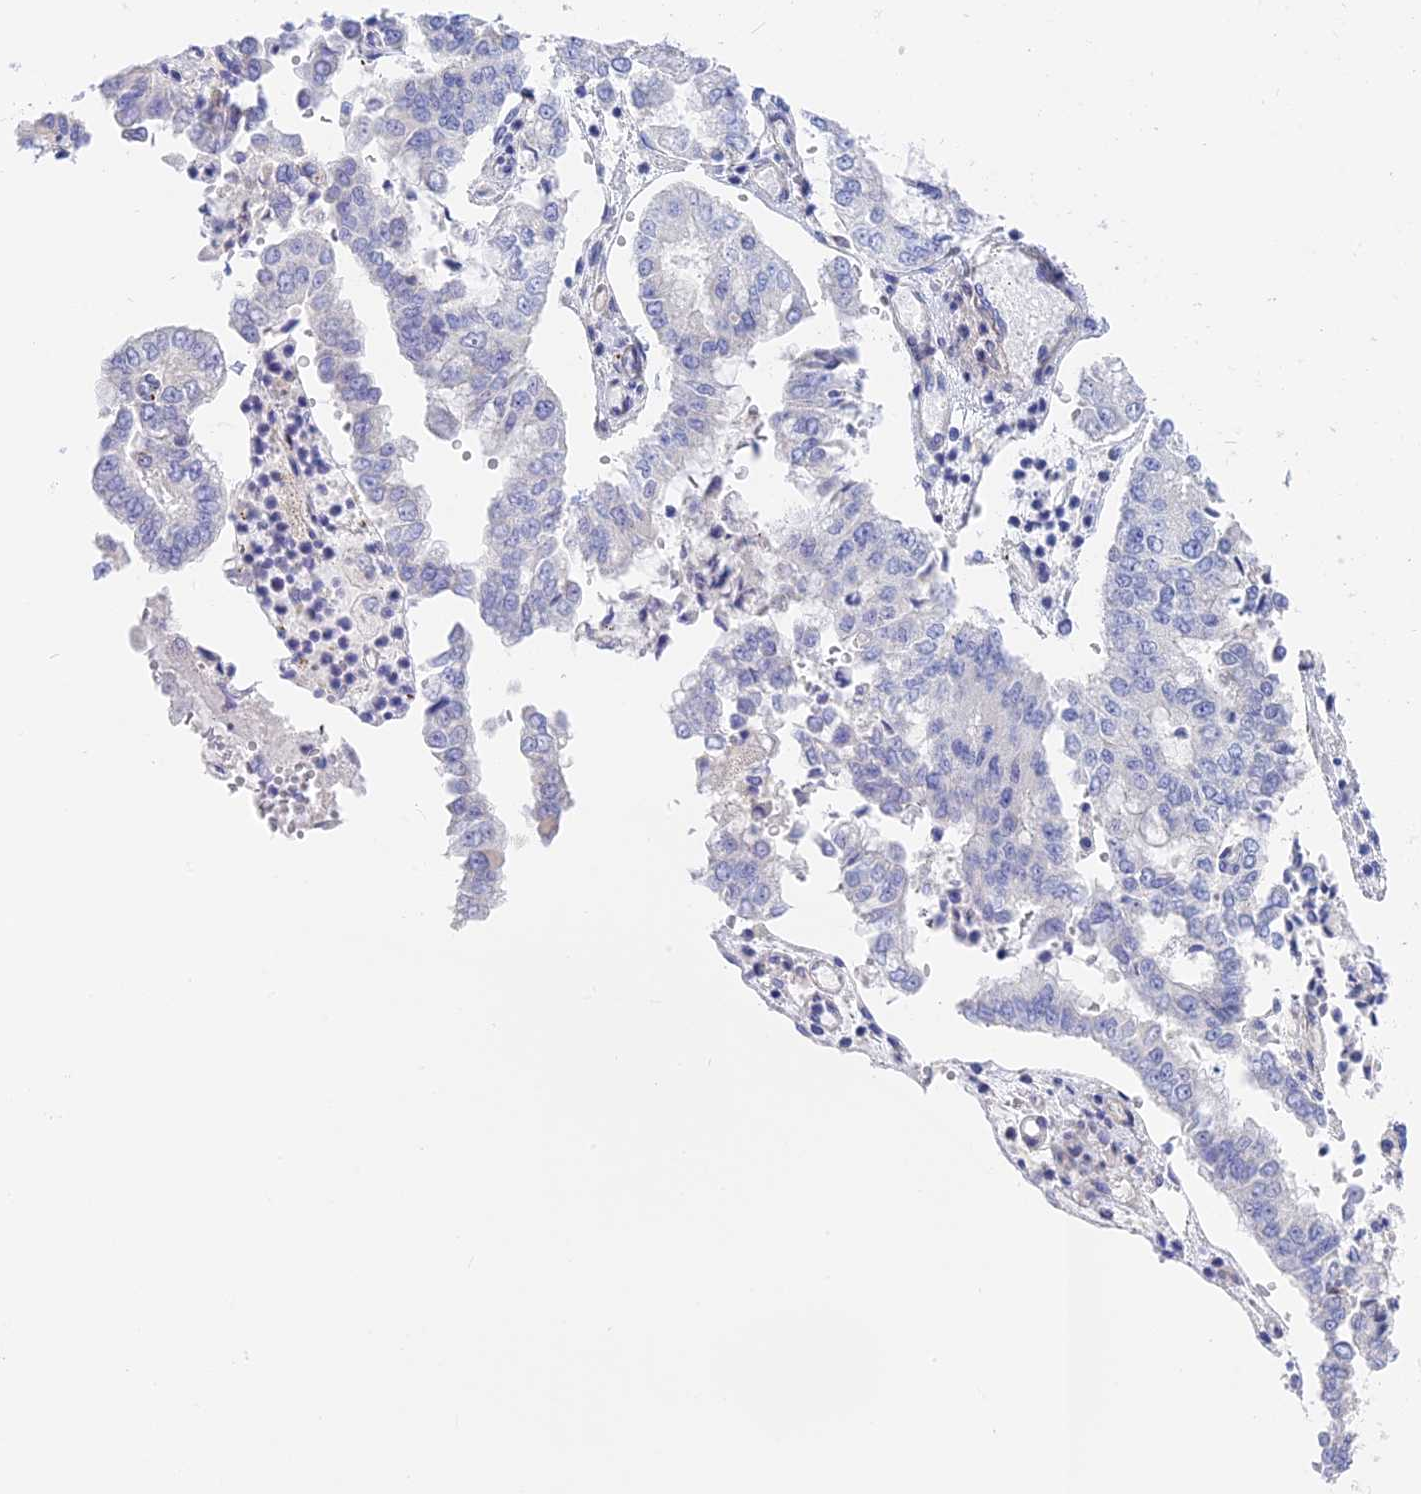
{"staining": {"intensity": "negative", "quantity": "none", "location": "none"}, "tissue": "stomach cancer", "cell_type": "Tumor cells", "image_type": "cancer", "snomed": [{"axis": "morphology", "description": "Adenocarcinoma, NOS"}, {"axis": "topography", "description": "Stomach"}], "caption": "DAB (3,3'-diaminobenzidine) immunohistochemical staining of human stomach adenocarcinoma shows no significant expression in tumor cells.", "gene": "GLB1L", "patient": {"sex": "male", "age": 76}}